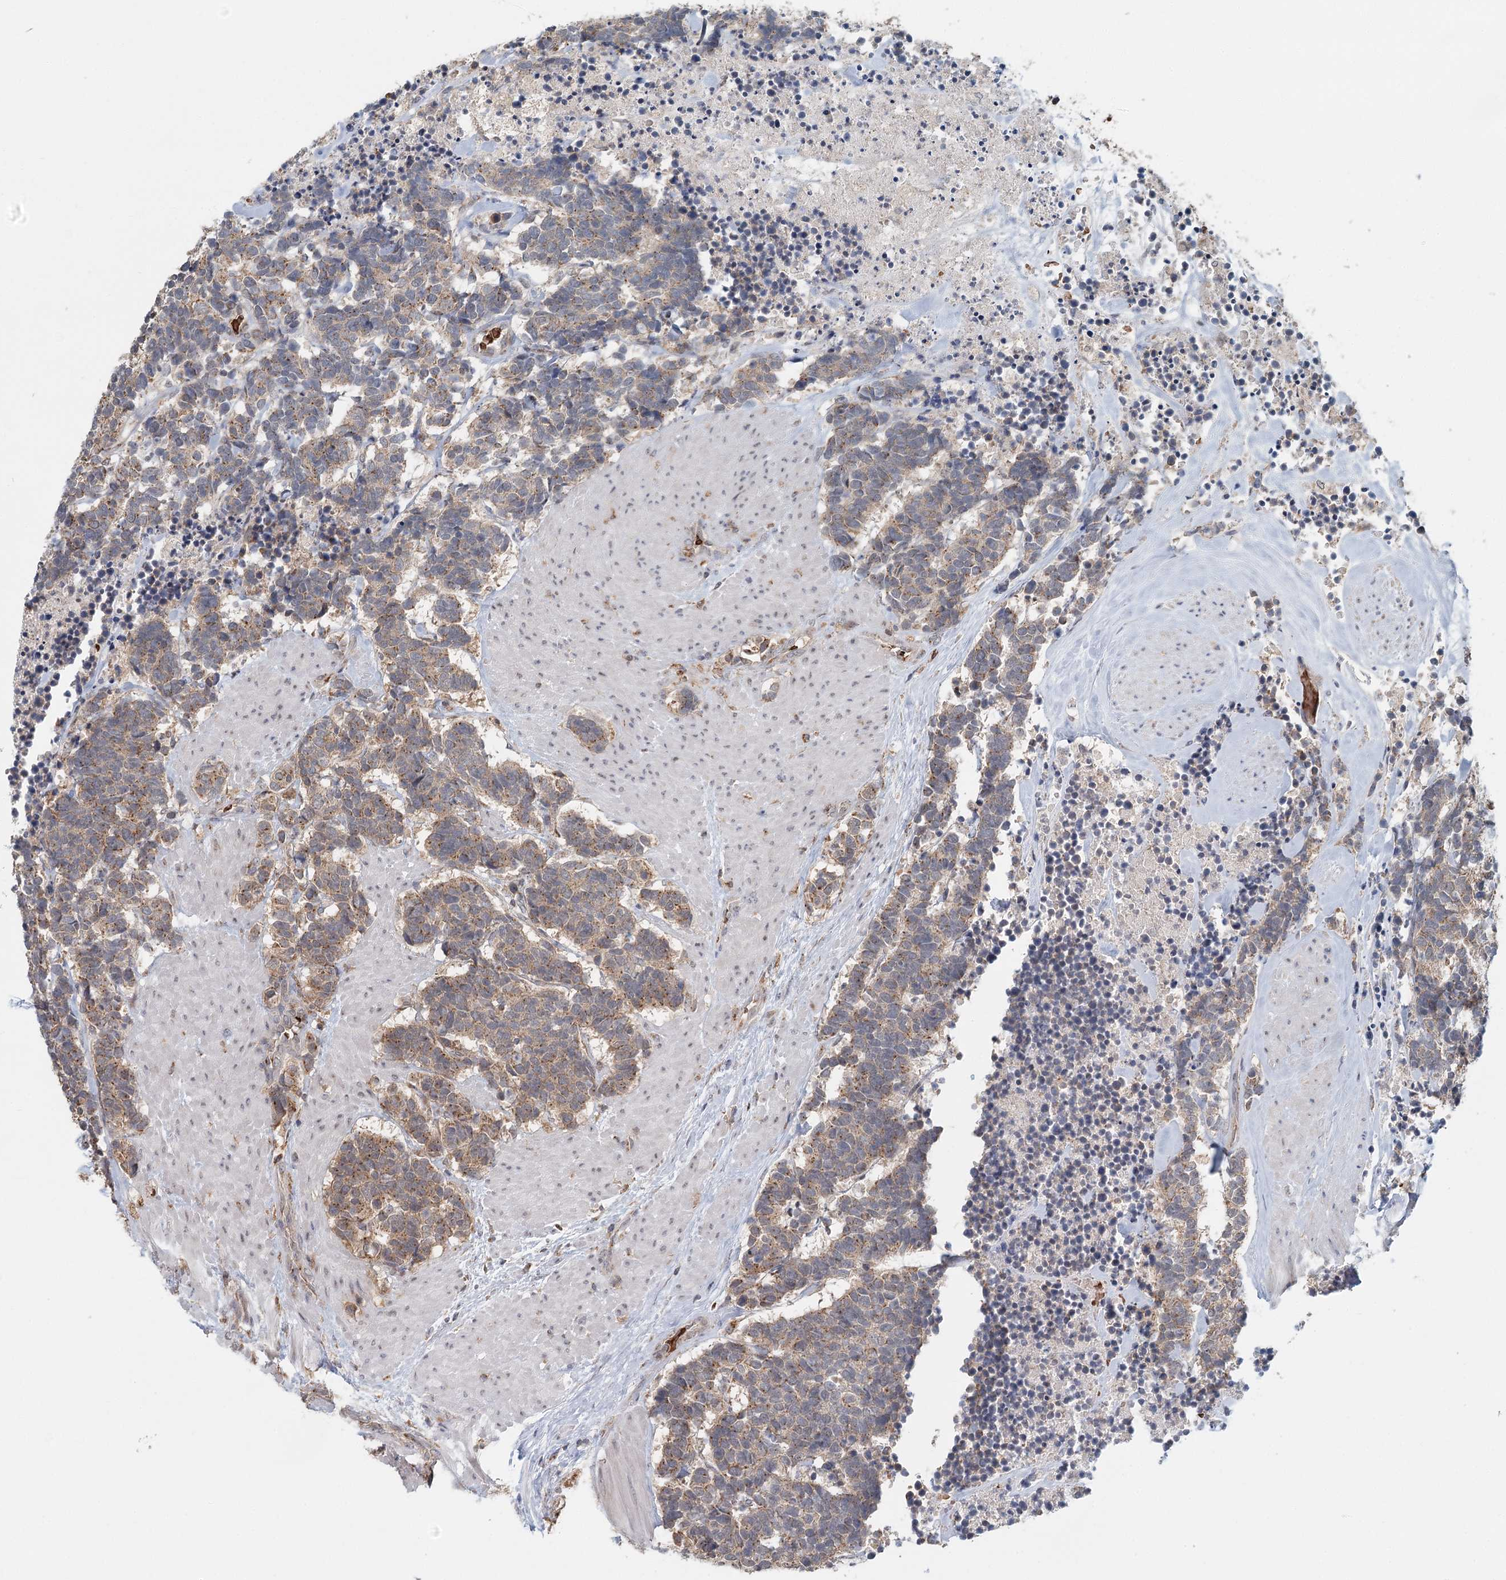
{"staining": {"intensity": "moderate", "quantity": "25%-75%", "location": "cytoplasmic/membranous"}, "tissue": "carcinoid", "cell_type": "Tumor cells", "image_type": "cancer", "snomed": [{"axis": "morphology", "description": "Carcinoma, NOS"}, {"axis": "morphology", "description": "Carcinoid, malignant, NOS"}, {"axis": "topography", "description": "Urinary bladder"}], "caption": "This micrograph shows malignant carcinoid stained with IHC to label a protein in brown. The cytoplasmic/membranous of tumor cells show moderate positivity for the protein. Nuclei are counter-stained blue.", "gene": "ADK", "patient": {"sex": "male", "age": 57}}